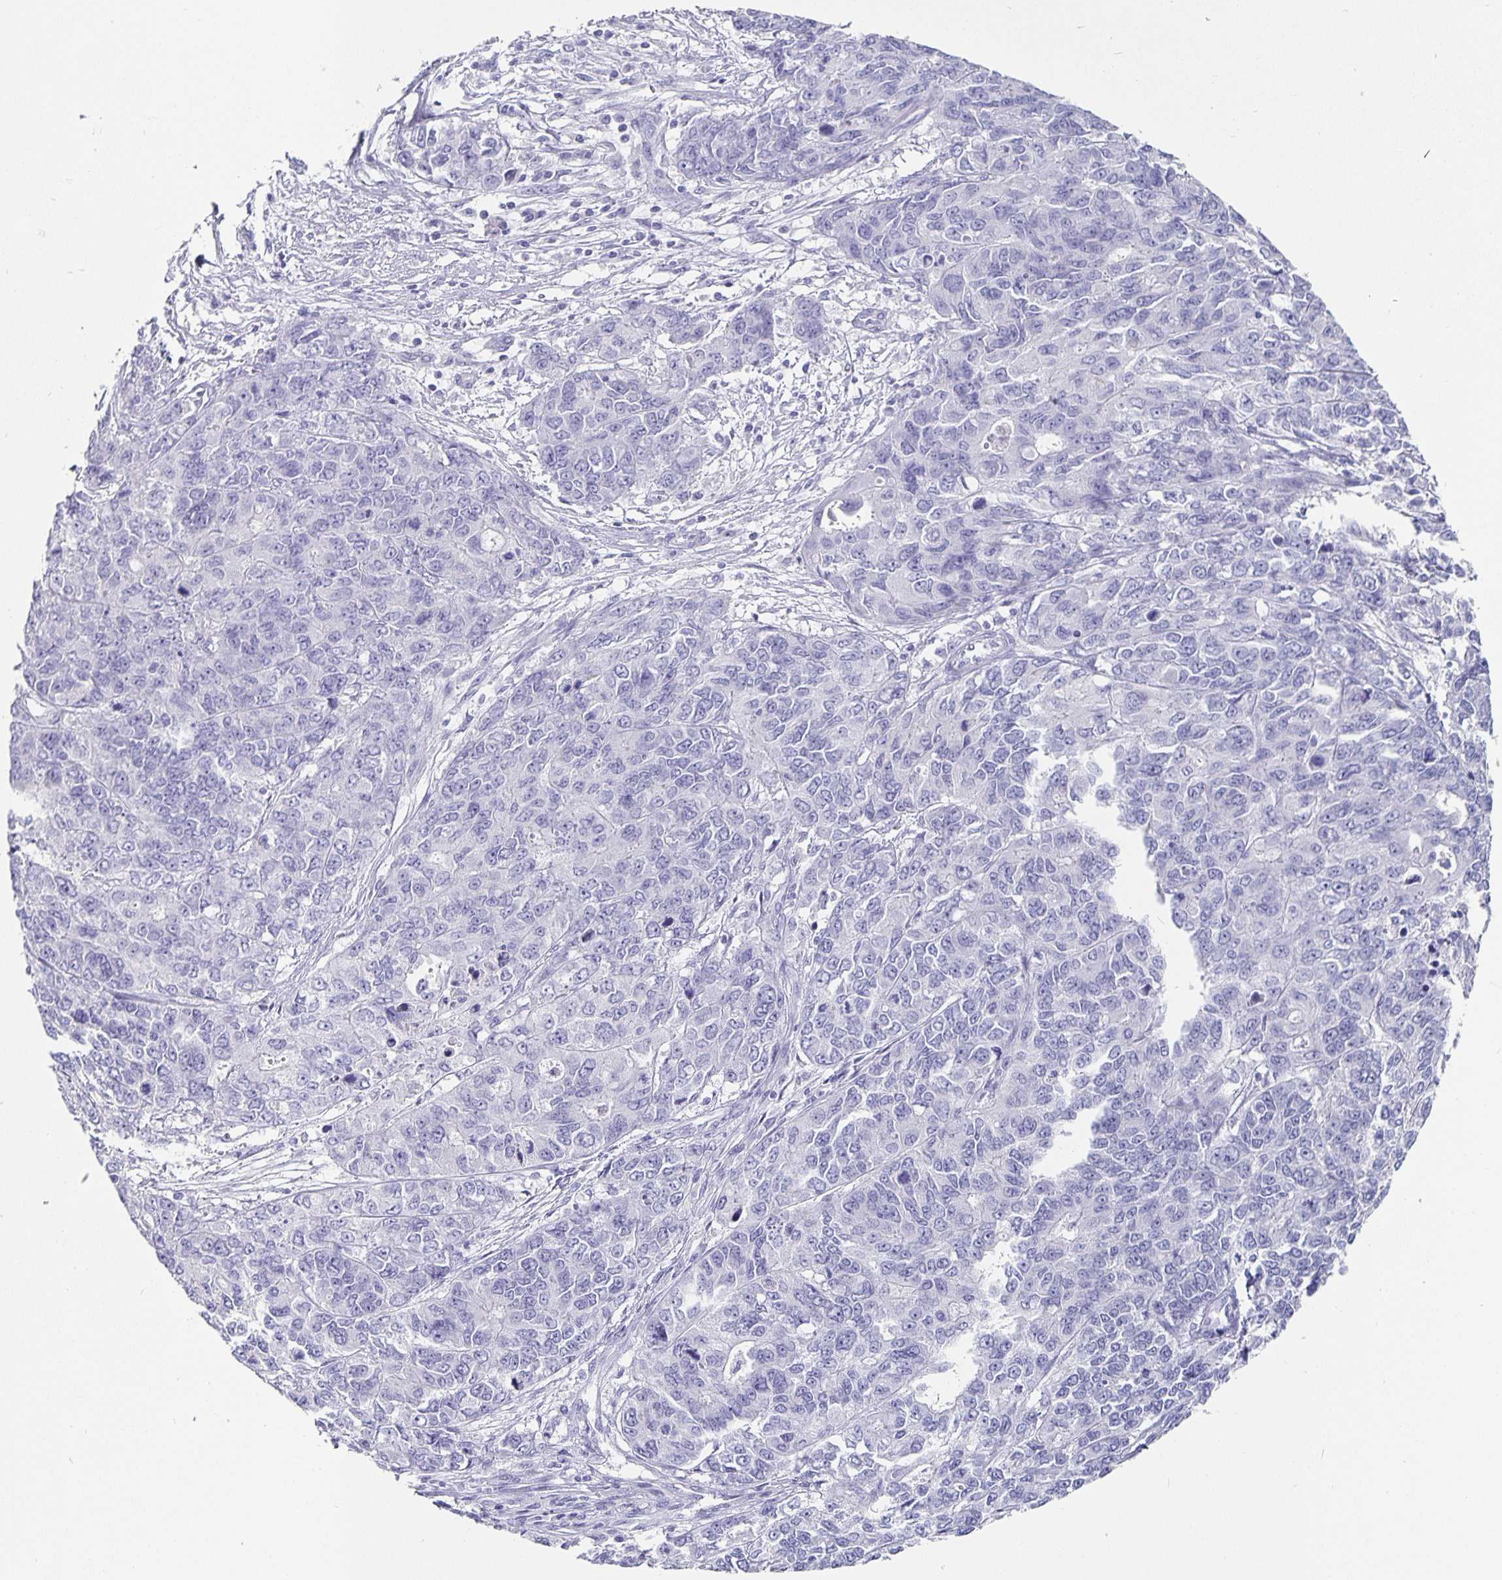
{"staining": {"intensity": "negative", "quantity": "none", "location": "none"}, "tissue": "endometrial cancer", "cell_type": "Tumor cells", "image_type": "cancer", "snomed": [{"axis": "morphology", "description": "Adenocarcinoma, NOS"}, {"axis": "topography", "description": "Uterus"}], "caption": "An immunohistochemistry (IHC) photomicrograph of endometrial adenocarcinoma is shown. There is no staining in tumor cells of endometrial adenocarcinoma. The staining was performed using DAB (3,3'-diaminobenzidine) to visualize the protein expression in brown, while the nuclei were stained in blue with hematoxylin (Magnification: 20x).", "gene": "CHGA", "patient": {"sex": "female", "age": 79}}